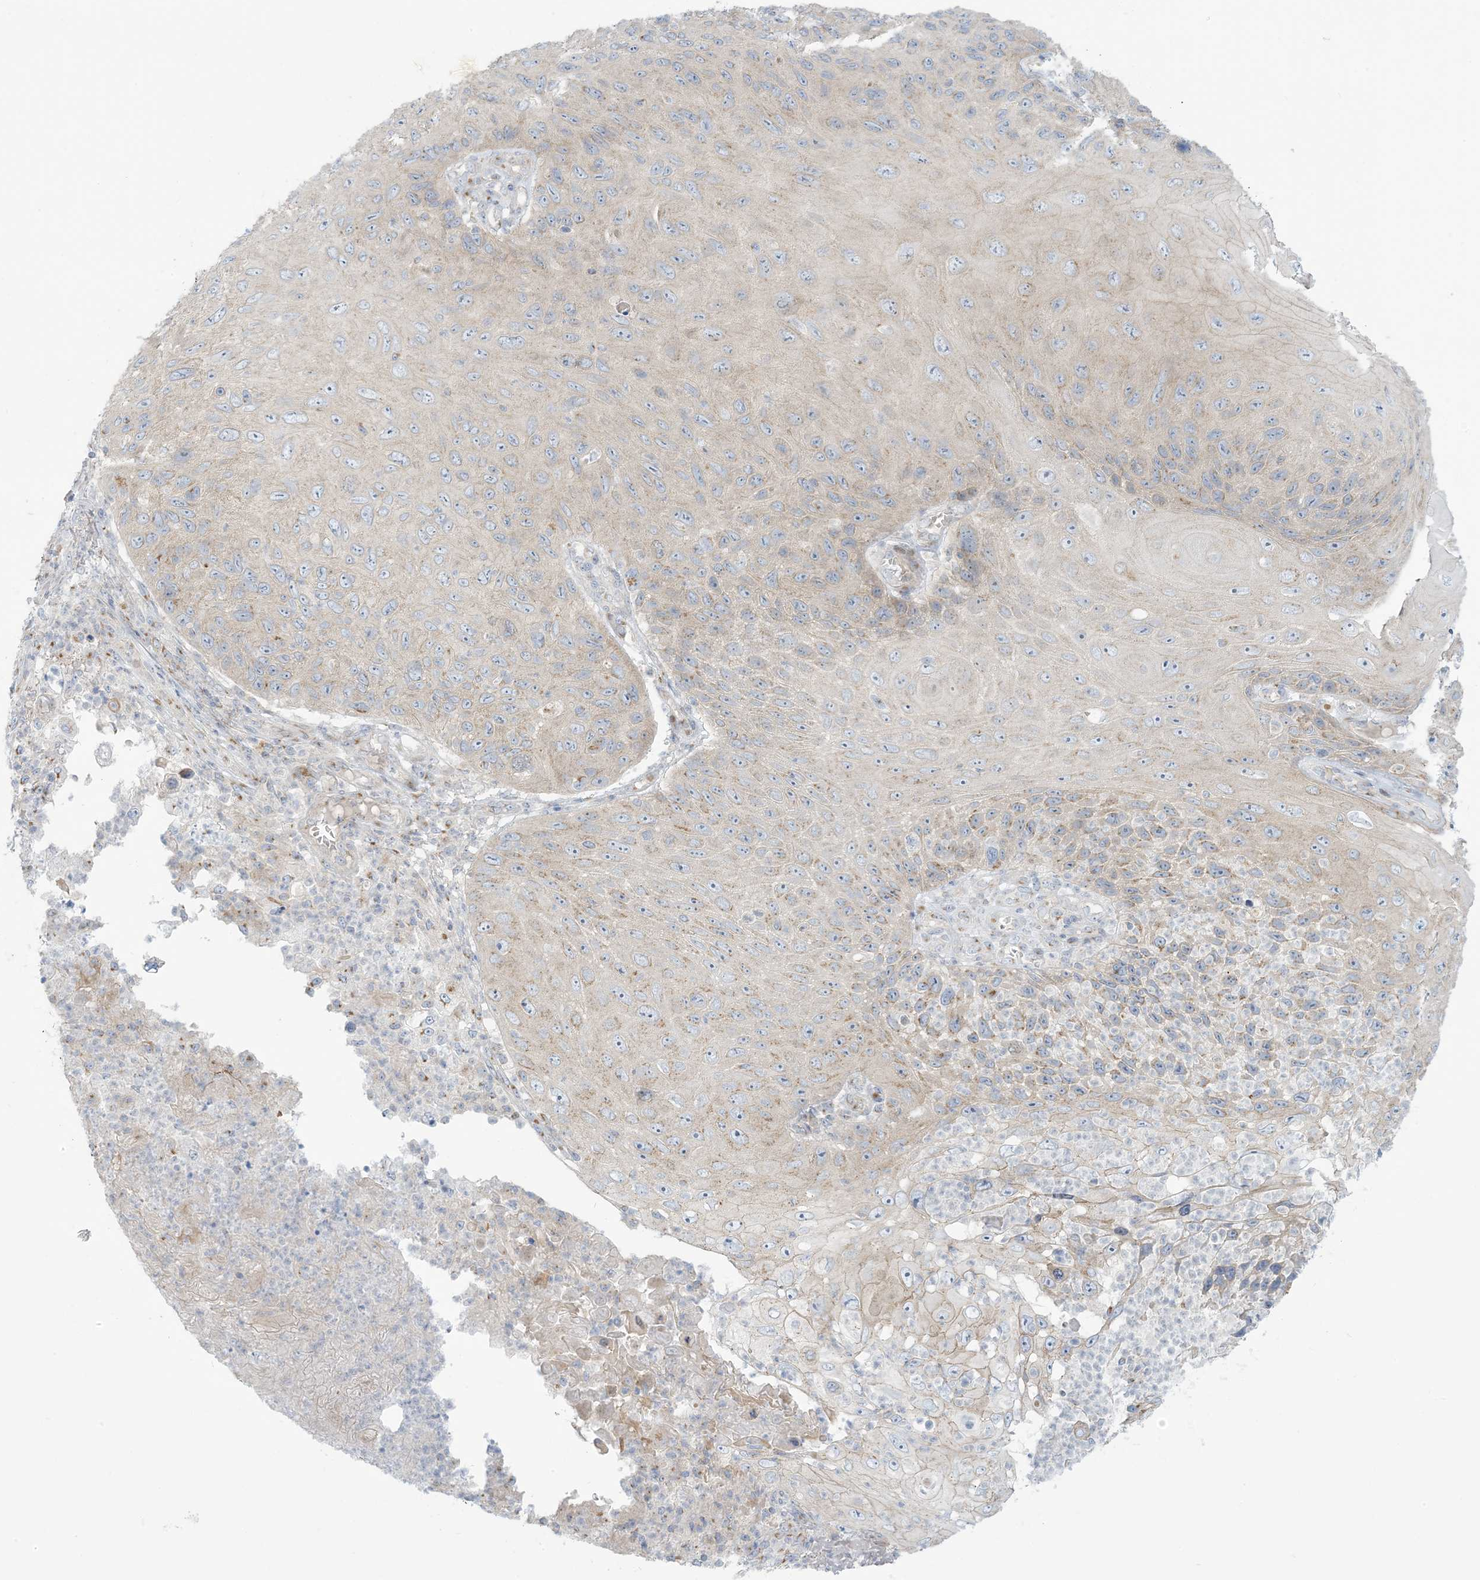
{"staining": {"intensity": "weak", "quantity": "<25%", "location": "cytoplasmic/membranous"}, "tissue": "skin cancer", "cell_type": "Tumor cells", "image_type": "cancer", "snomed": [{"axis": "morphology", "description": "Squamous cell carcinoma, NOS"}, {"axis": "topography", "description": "Skin"}], "caption": "Skin cancer was stained to show a protein in brown. There is no significant staining in tumor cells. (DAB (3,3'-diaminobenzidine) IHC, high magnification).", "gene": "AFTPH", "patient": {"sex": "female", "age": 88}}